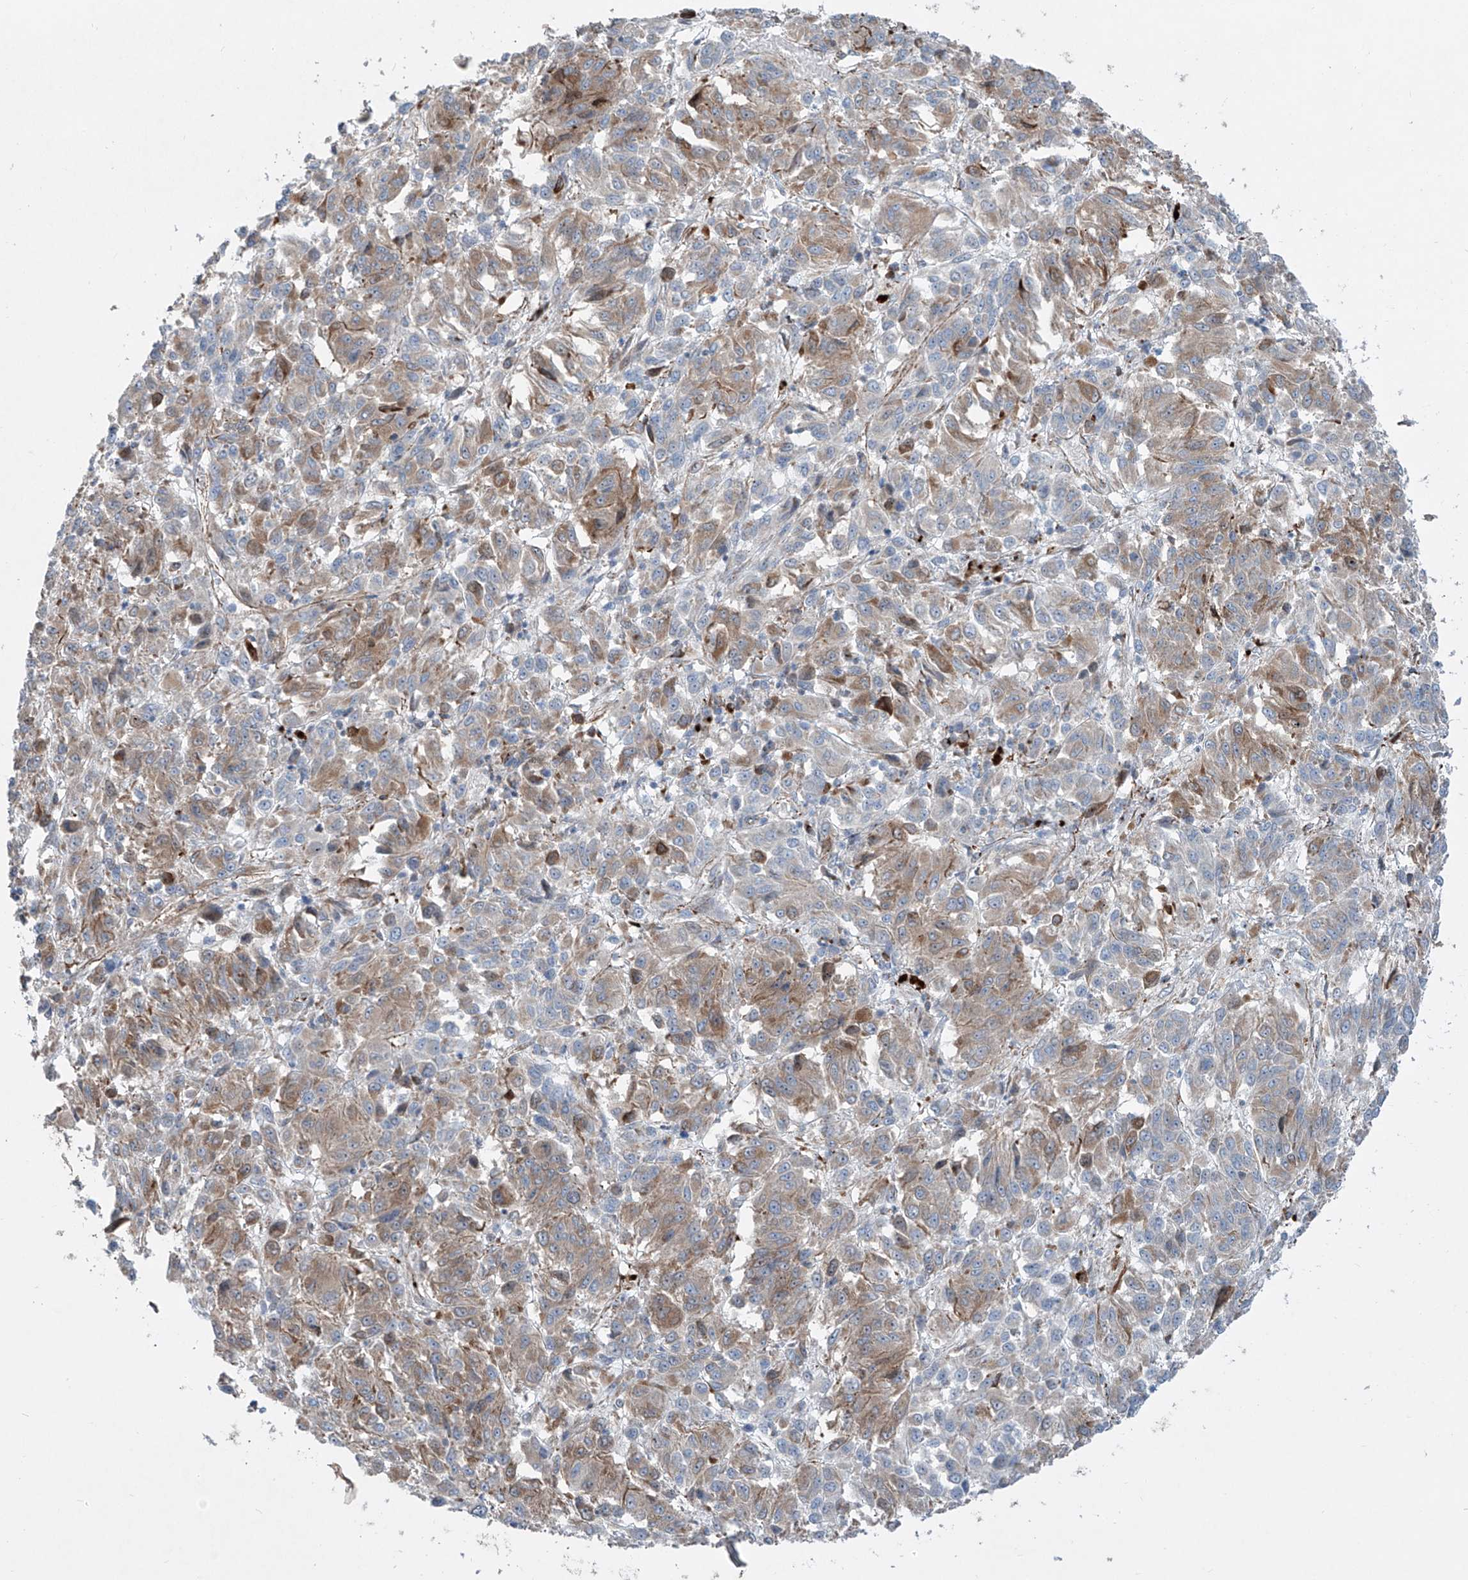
{"staining": {"intensity": "weak", "quantity": "25%-75%", "location": "cytoplasmic/membranous"}, "tissue": "melanoma", "cell_type": "Tumor cells", "image_type": "cancer", "snomed": [{"axis": "morphology", "description": "Malignant melanoma, Metastatic site"}, {"axis": "topography", "description": "Lung"}], "caption": "Immunohistochemistry (IHC) (DAB) staining of human malignant melanoma (metastatic site) displays weak cytoplasmic/membranous protein expression in about 25%-75% of tumor cells. (IHC, brightfield microscopy, high magnification).", "gene": "CDH5", "patient": {"sex": "male", "age": 64}}